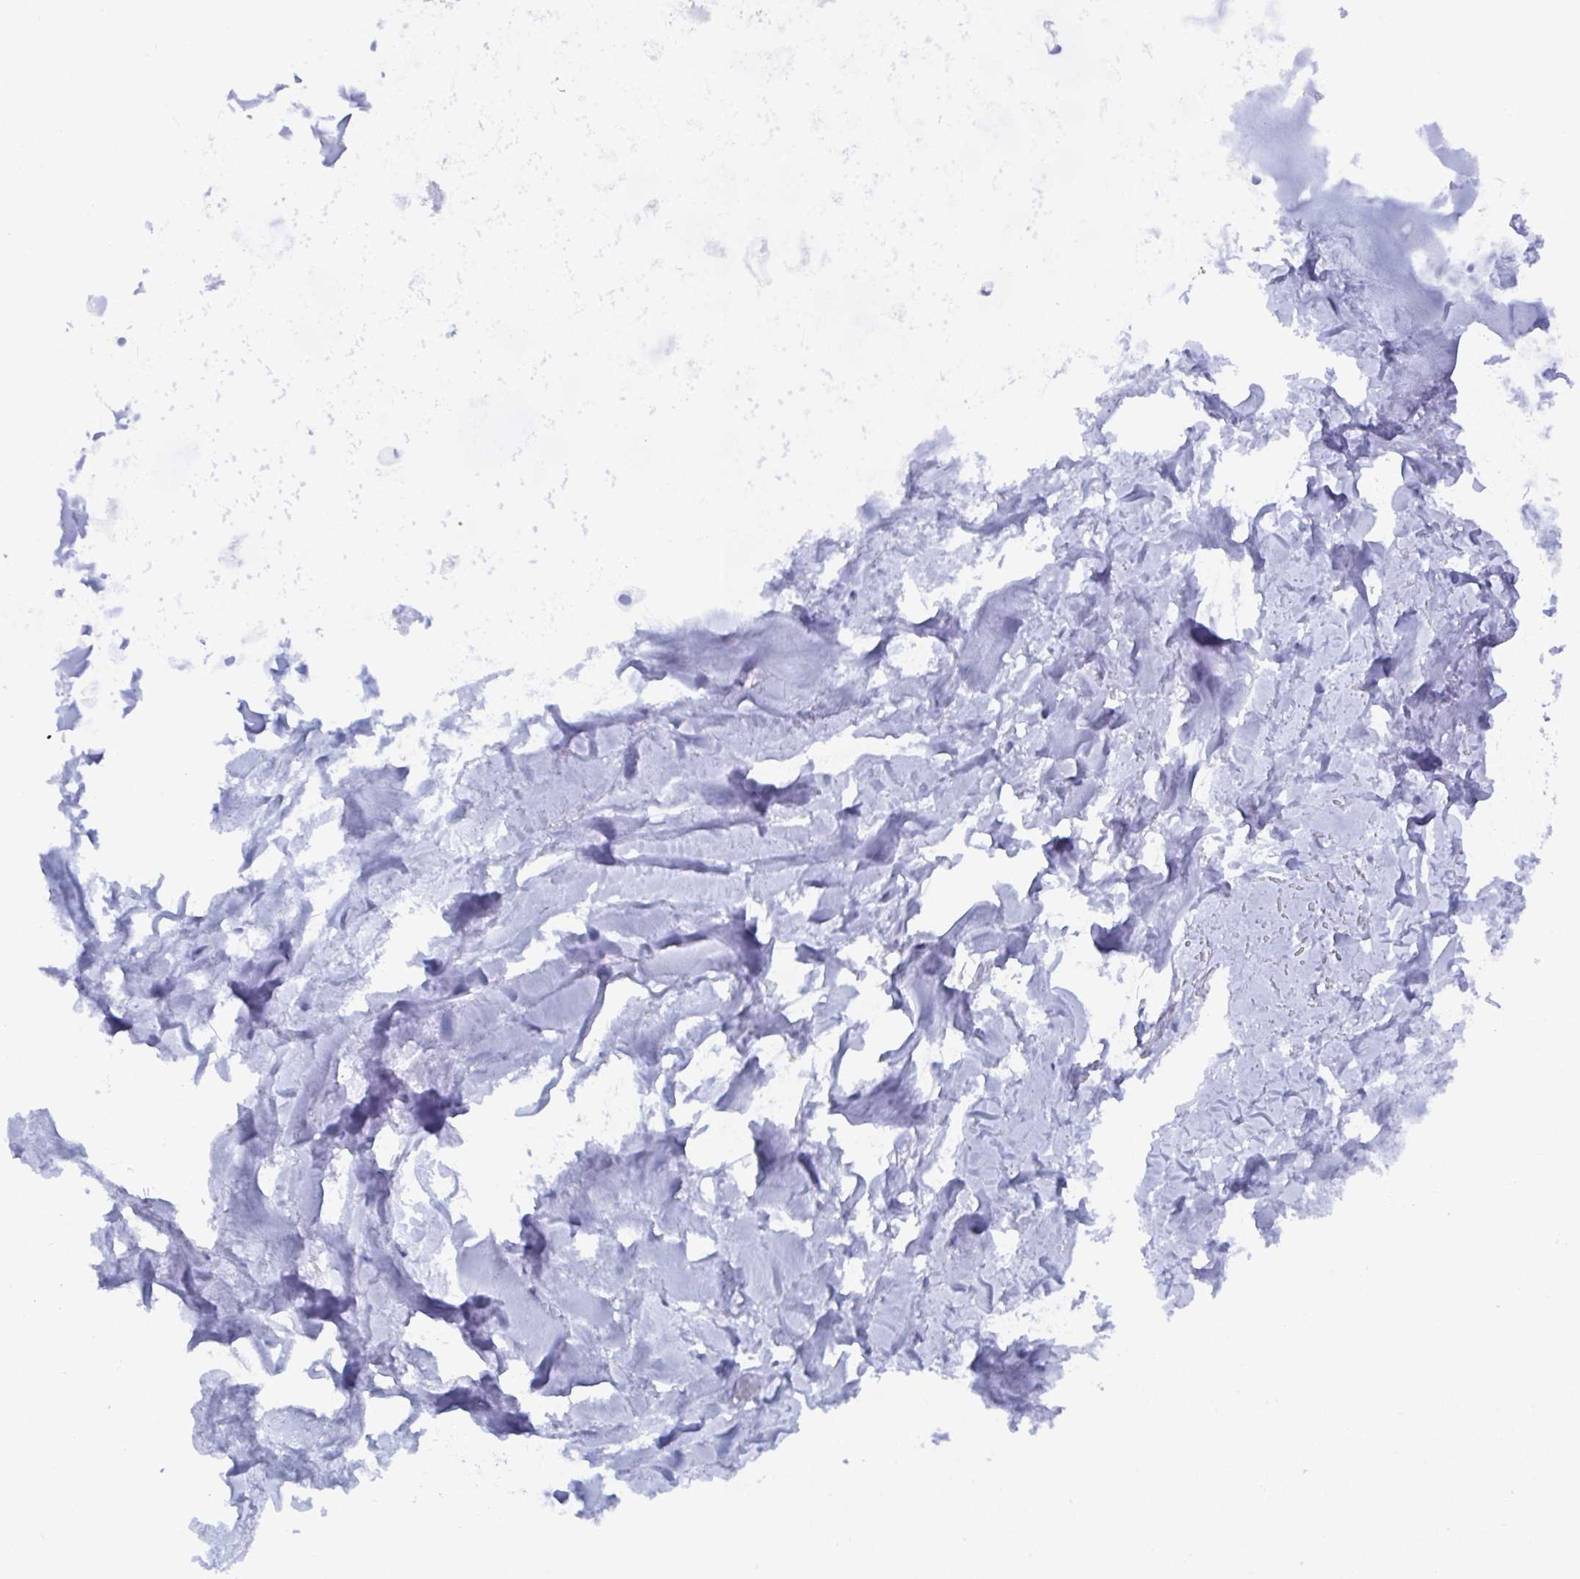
{"staining": {"intensity": "negative", "quantity": "none", "location": "none"}, "tissue": "soft tissue", "cell_type": "Chondrocytes", "image_type": "normal", "snomed": [{"axis": "morphology", "description": "Normal tissue, NOS"}, {"axis": "topography", "description": "Cartilage tissue"}, {"axis": "topography", "description": "Bronchus"}], "caption": "Immunohistochemistry of unremarkable human soft tissue reveals no staining in chondrocytes.", "gene": "CLDN8", "patient": {"sex": "female", "age": 79}}